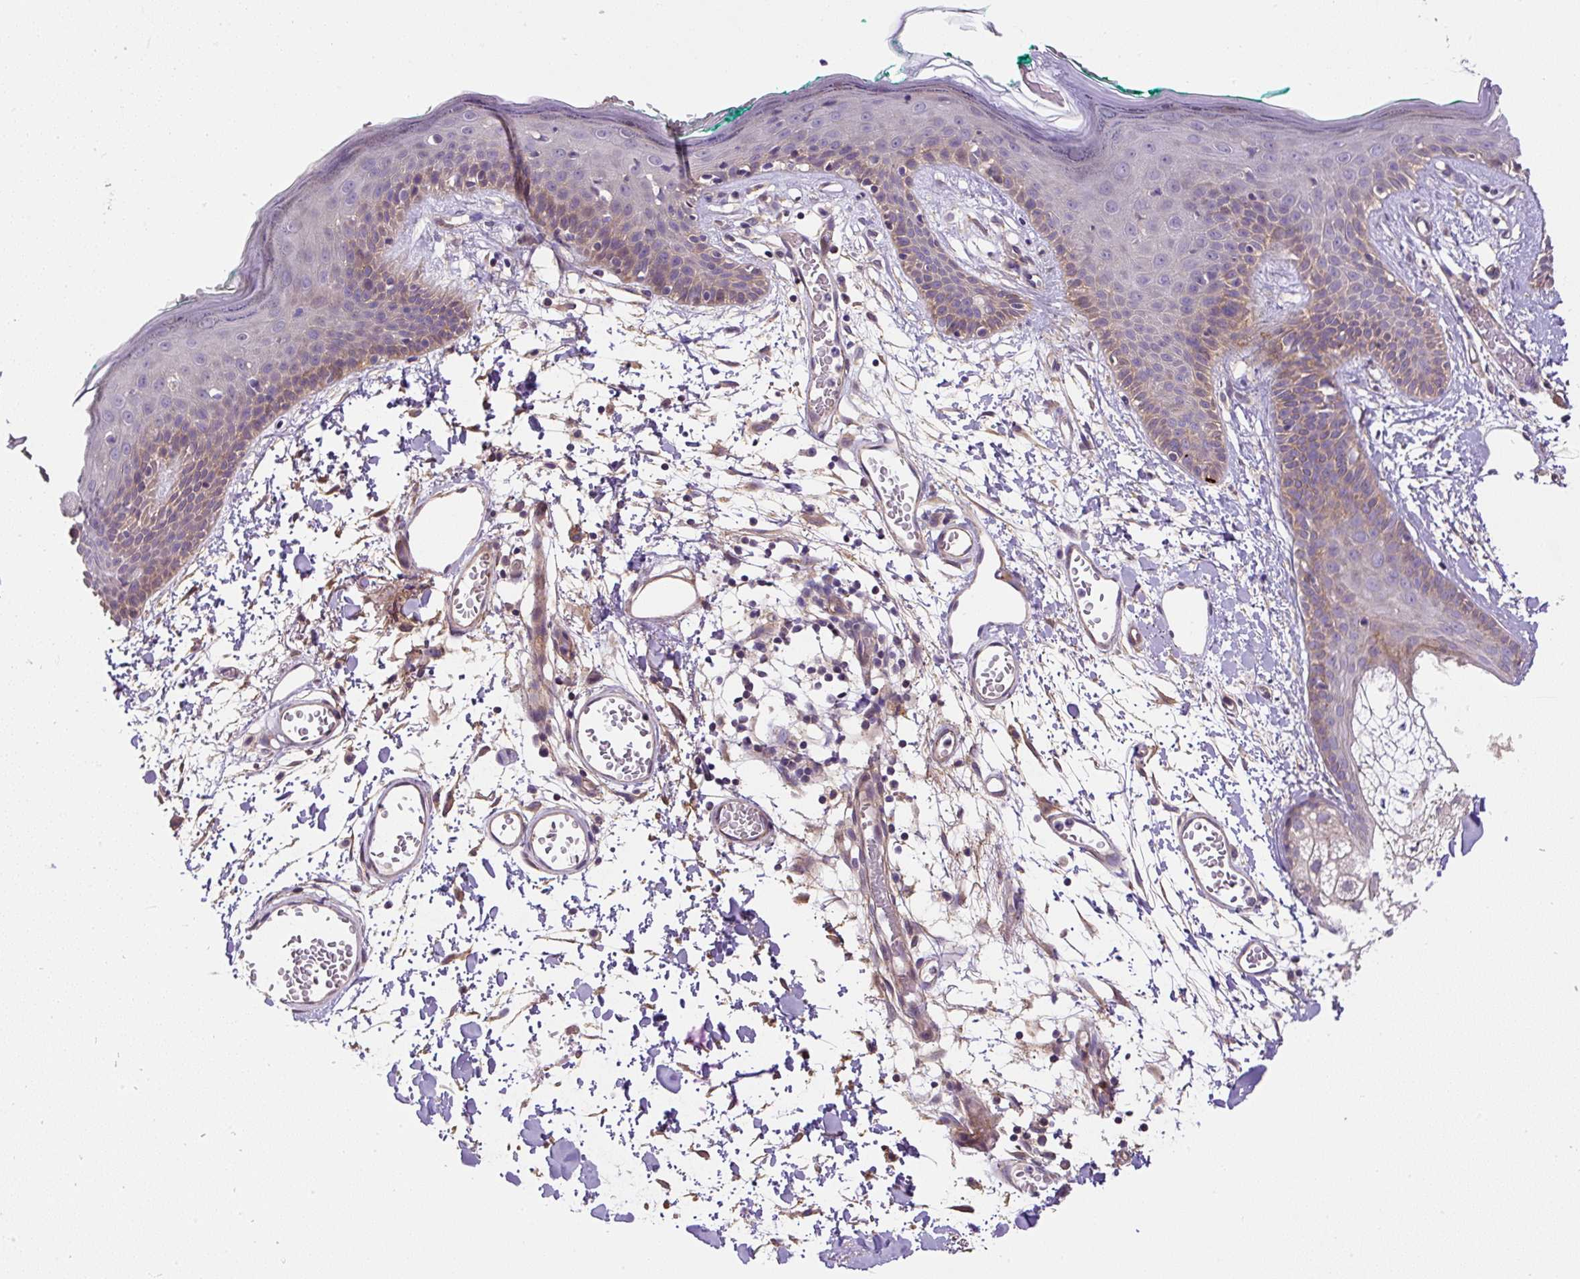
{"staining": {"intensity": "weak", "quantity": ">75%", "location": "cytoplasmic/membranous"}, "tissue": "skin", "cell_type": "Fibroblasts", "image_type": "normal", "snomed": [{"axis": "morphology", "description": "Normal tissue, NOS"}, {"axis": "topography", "description": "Skin"}], "caption": "Brown immunohistochemical staining in normal human skin displays weak cytoplasmic/membranous staining in about >75% of fibroblasts. Ihc stains the protein of interest in brown and the nuclei are stained blue.", "gene": "RNF170", "patient": {"sex": "male", "age": 79}}